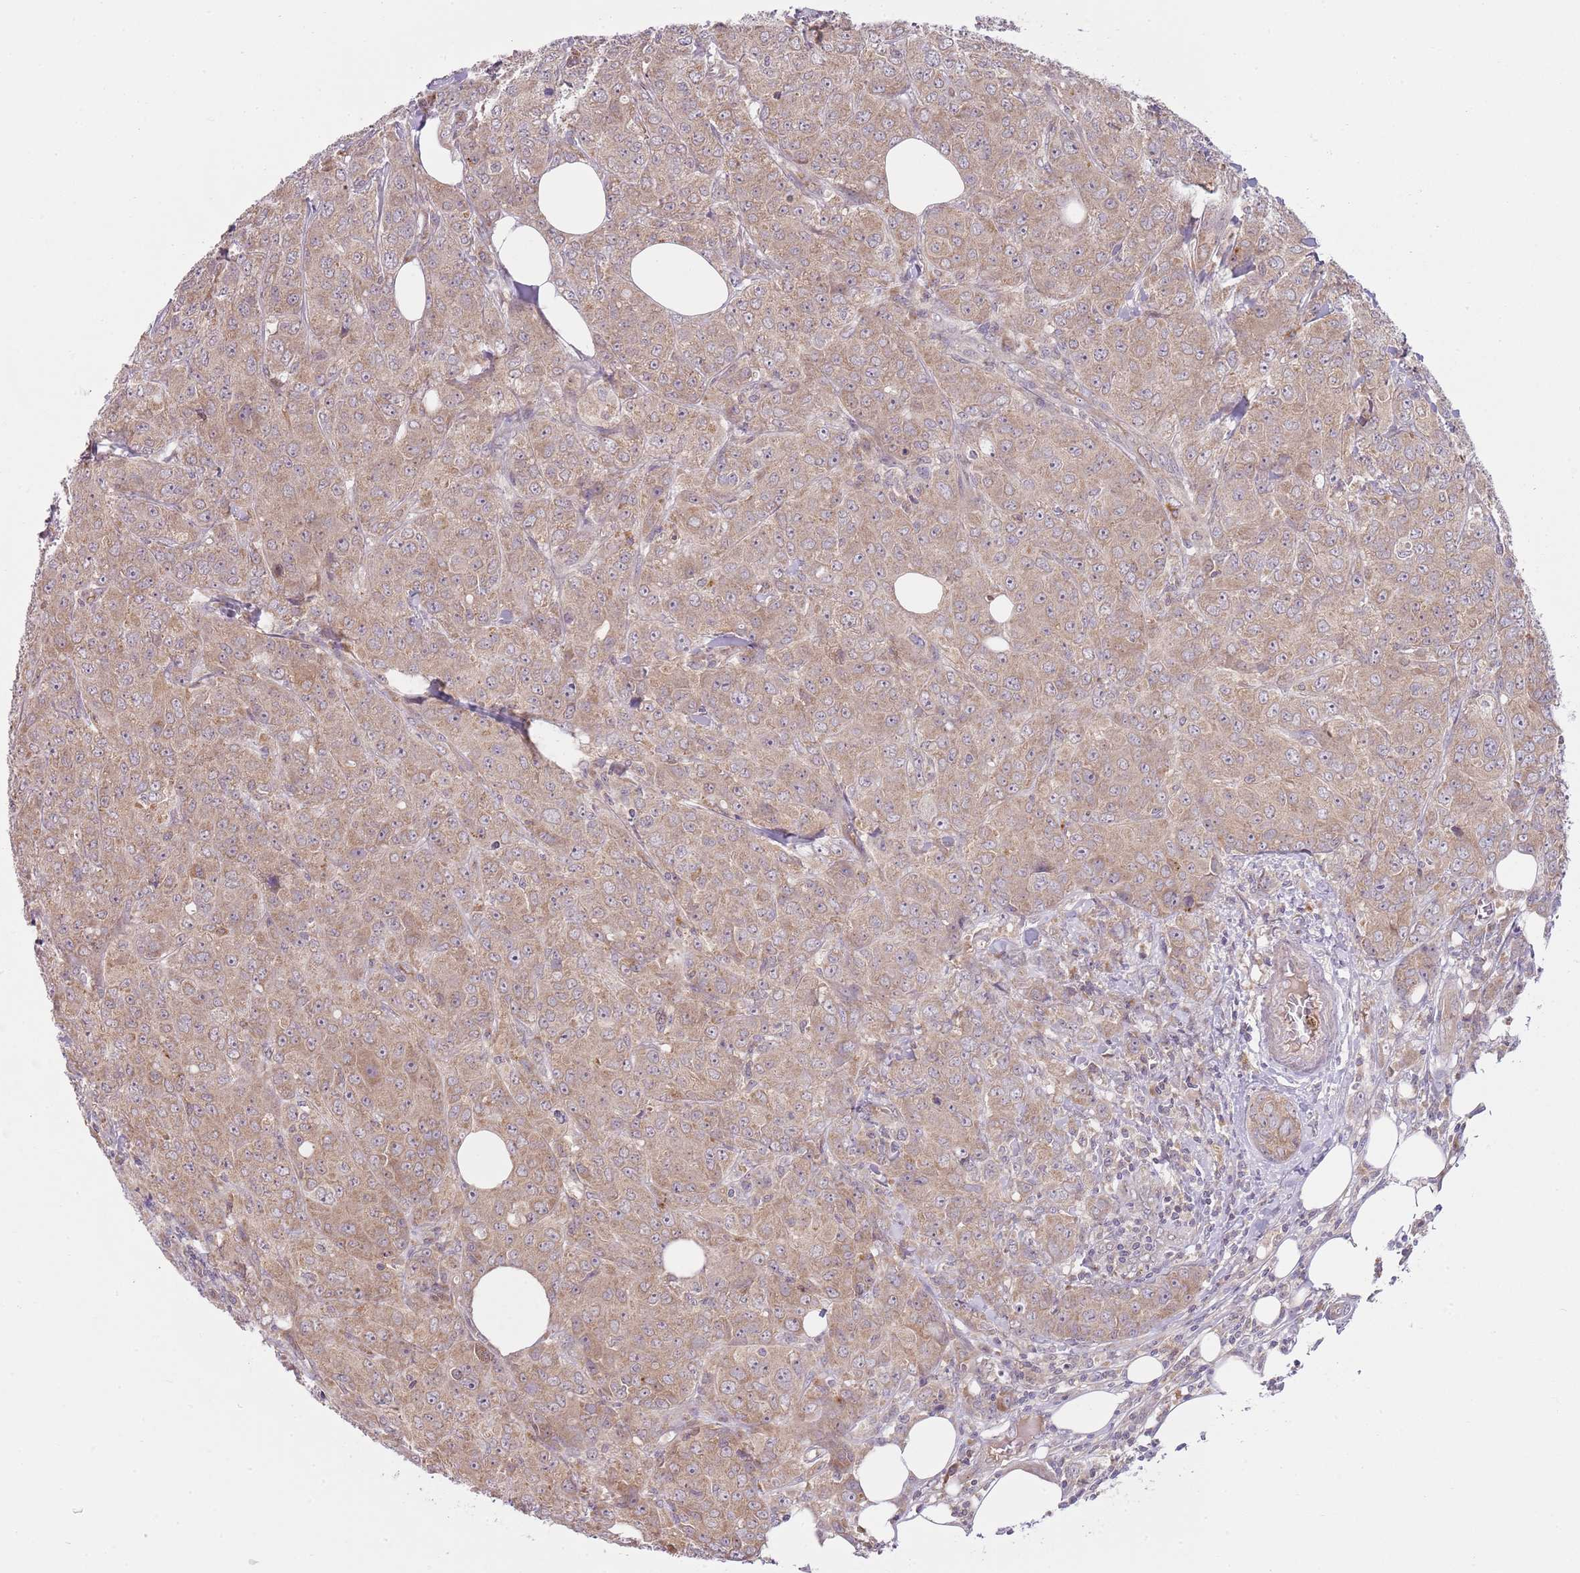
{"staining": {"intensity": "weak", "quantity": ">75%", "location": "cytoplasmic/membranous"}, "tissue": "breast cancer", "cell_type": "Tumor cells", "image_type": "cancer", "snomed": [{"axis": "morphology", "description": "Duct carcinoma"}, {"axis": "topography", "description": "Breast"}], "caption": "Immunohistochemistry (IHC) histopathology image of neoplastic tissue: human breast cancer stained using immunohistochemistry exhibits low levels of weak protein expression localized specifically in the cytoplasmic/membranous of tumor cells, appearing as a cytoplasmic/membranous brown color.", "gene": "SKOR2", "patient": {"sex": "female", "age": 43}}